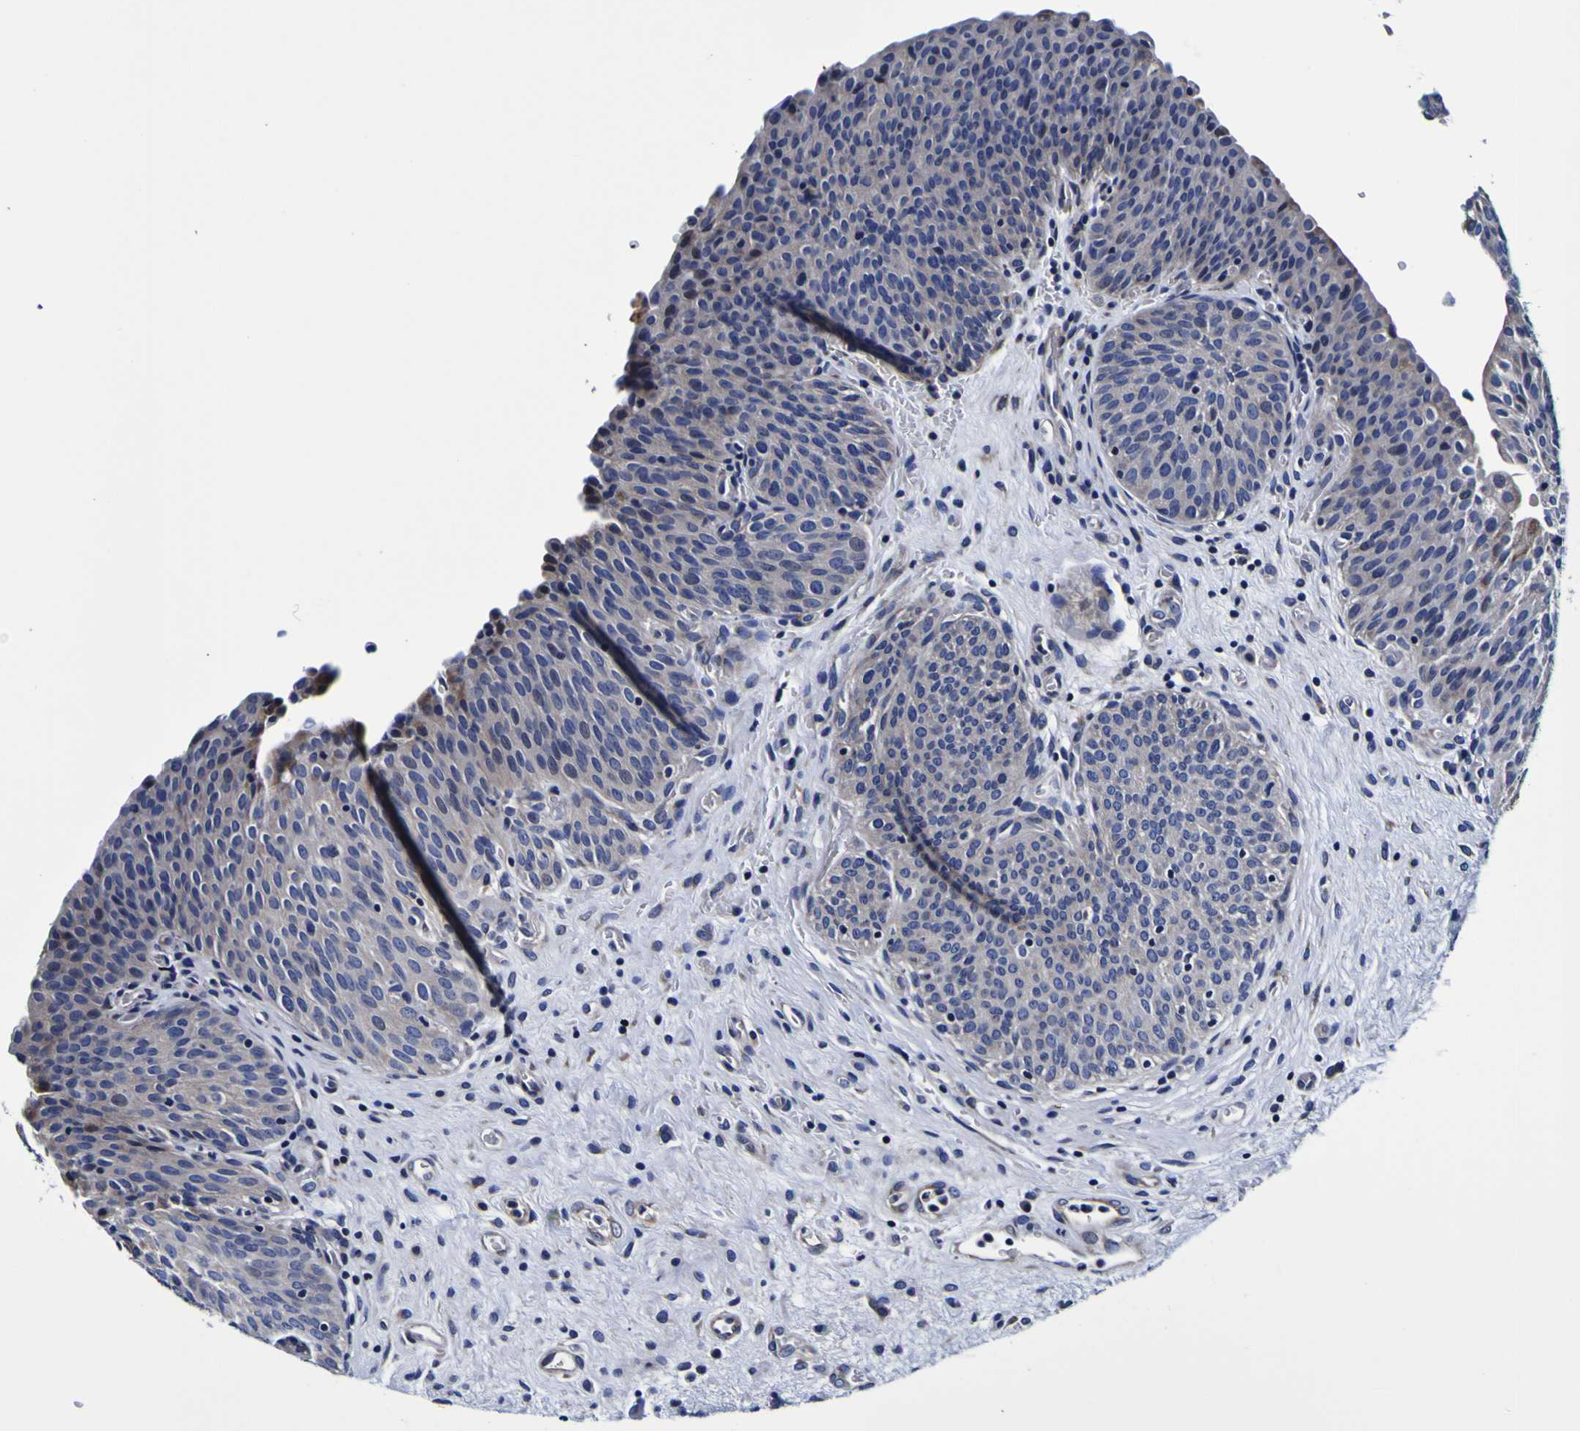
{"staining": {"intensity": "weak", "quantity": "<25%", "location": "cytoplasmic/membranous"}, "tissue": "urinary bladder", "cell_type": "Urothelial cells", "image_type": "normal", "snomed": [{"axis": "morphology", "description": "Normal tissue, NOS"}, {"axis": "morphology", "description": "Dysplasia, NOS"}, {"axis": "topography", "description": "Urinary bladder"}], "caption": "Histopathology image shows no significant protein positivity in urothelial cells of benign urinary bladder.", "gene": "PDLIM4", "patient": {"sex": "male", "age": 35}}